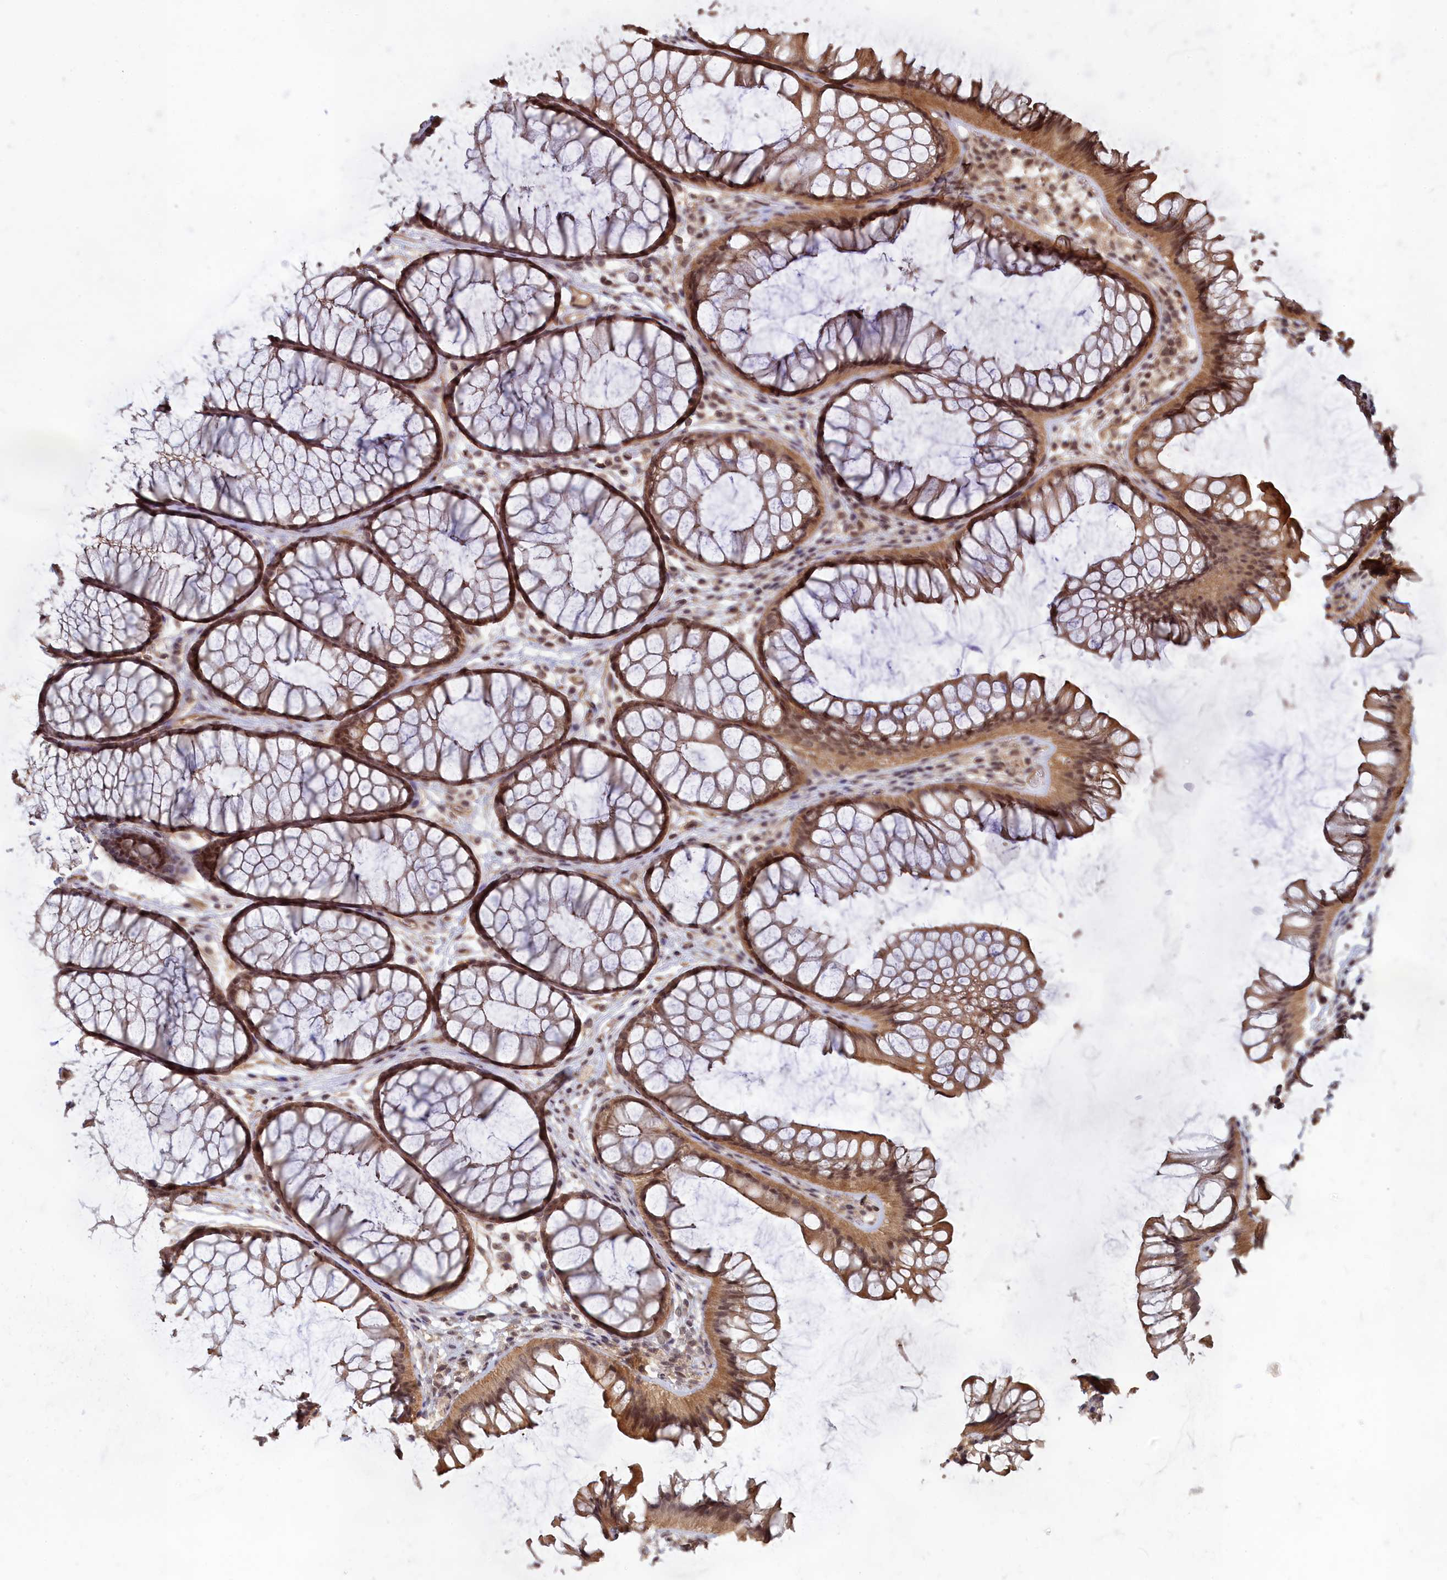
{"staining": {"intensity": "moderate", "quantity": ">75%", "location": "cytoplasmic/membranous"}, "tissue": "colon", "cell_type": "Endothelial cells", "image_type": "normal", "snomed": [{"axis": "morphology", "description": "Normal tissue, NOS"}, {"axis": "topography", "description": "Colon"}], "caption": "Endothelial cells show medium levels of moderate cytoplasmic/membranous expression in approximately >75% of cells in unremarkable colon.", "gene": "CCDC174", "patient": {"sex": "female", "age": 82}}